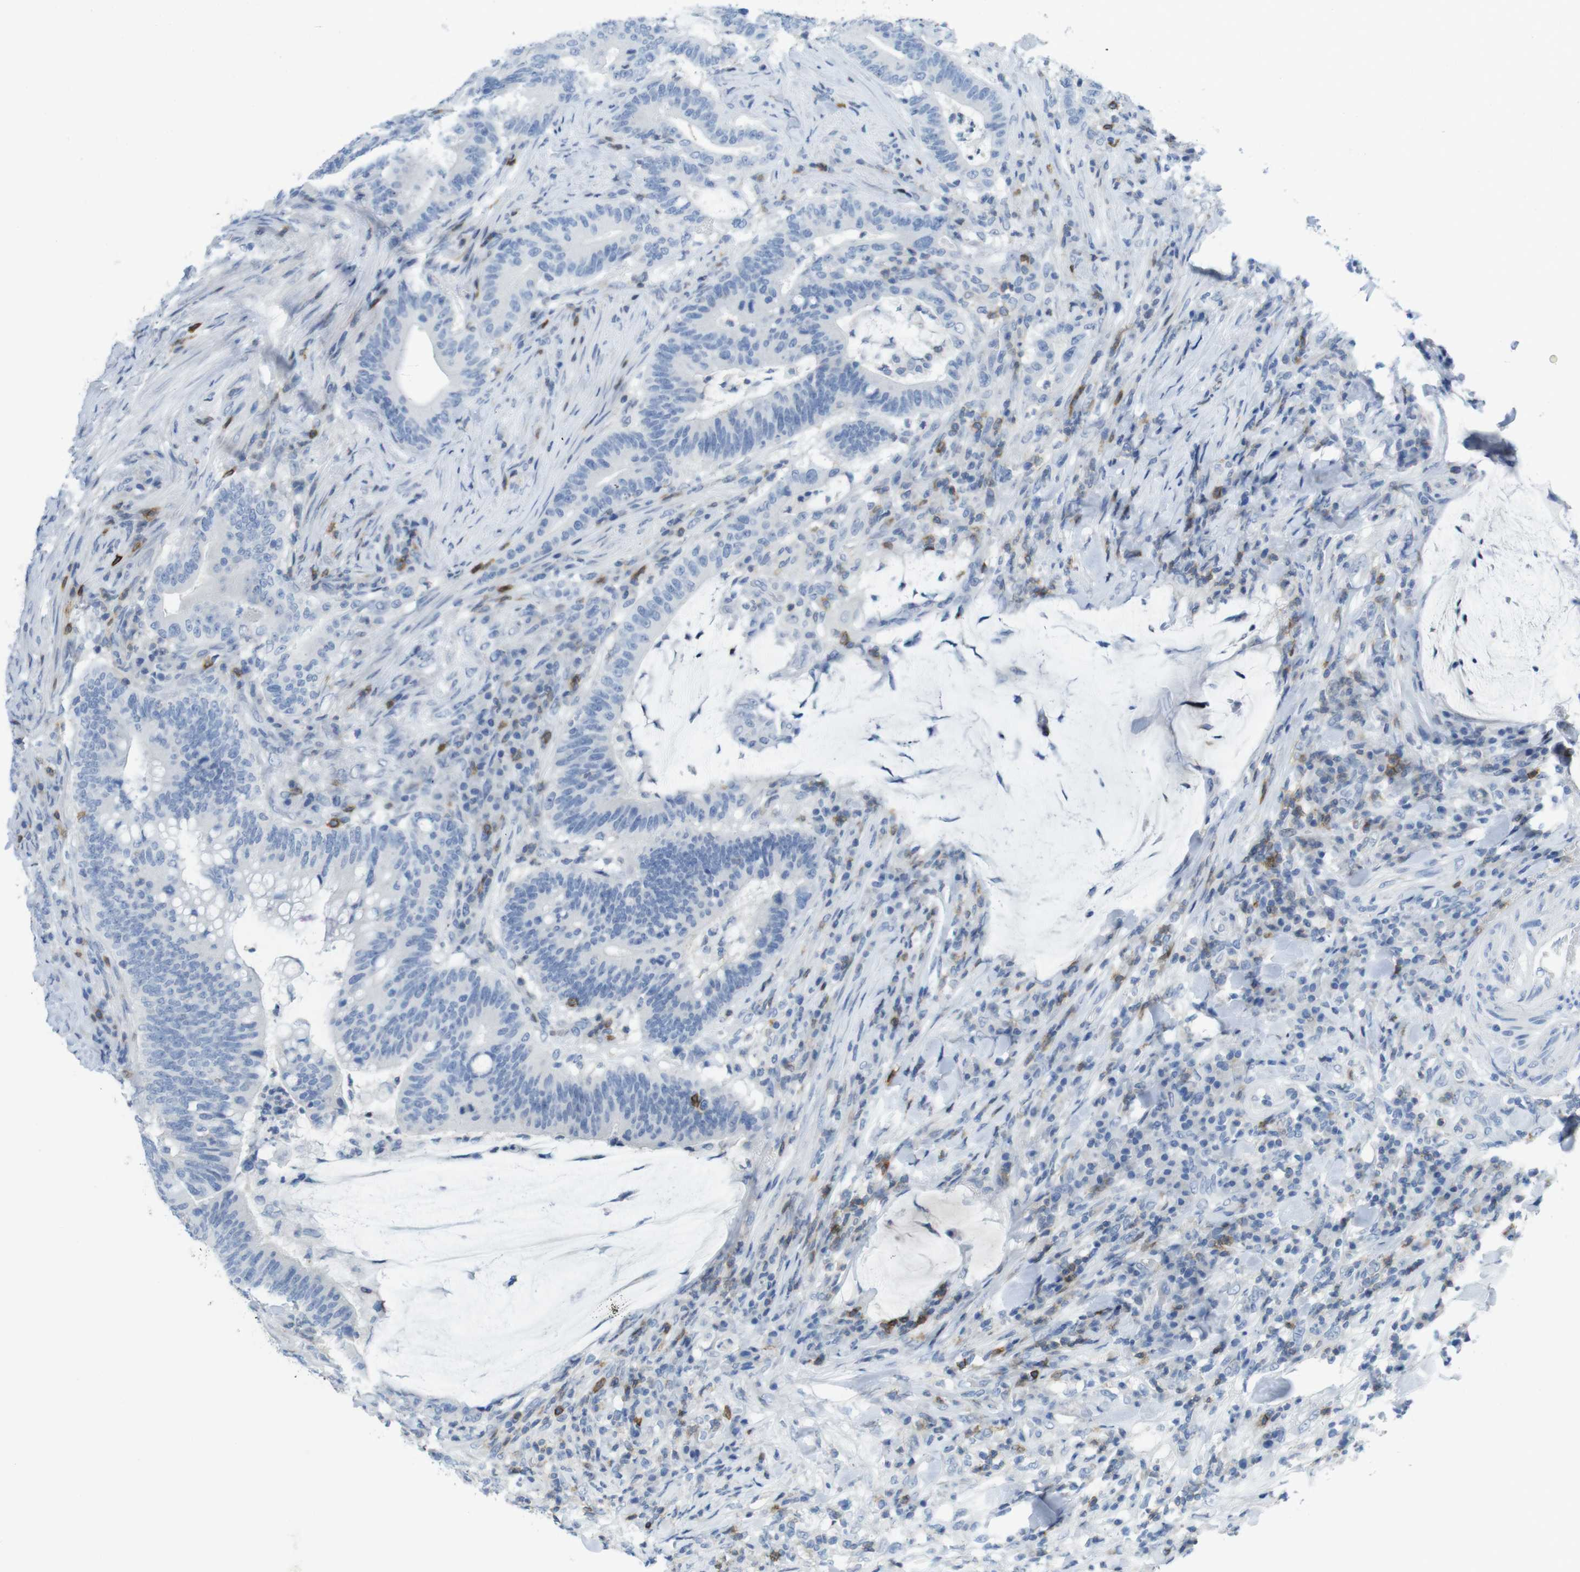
{"staining": {"intensity": "negative", "quantity": "none", "location": "none"}, "tissue": "colorectal cancer", "cell_type": "Tumor cells", "image_type": "cancer", "snomed": [{"axis": "morphology", "description": "Normal tissue, NOS"}, {"axis": "morphology", "description": "Adenocarcinoma, NOS"}, {"axis": "topography", "description": "Colon"}], "caption": "Human colorectal adenocarcinoma stained for a protein using immunohistochemistry (IHC) exhibits no expression in tumor cells.", "gene": "CD5", "patient": {"sex": "female", "age": 66}}